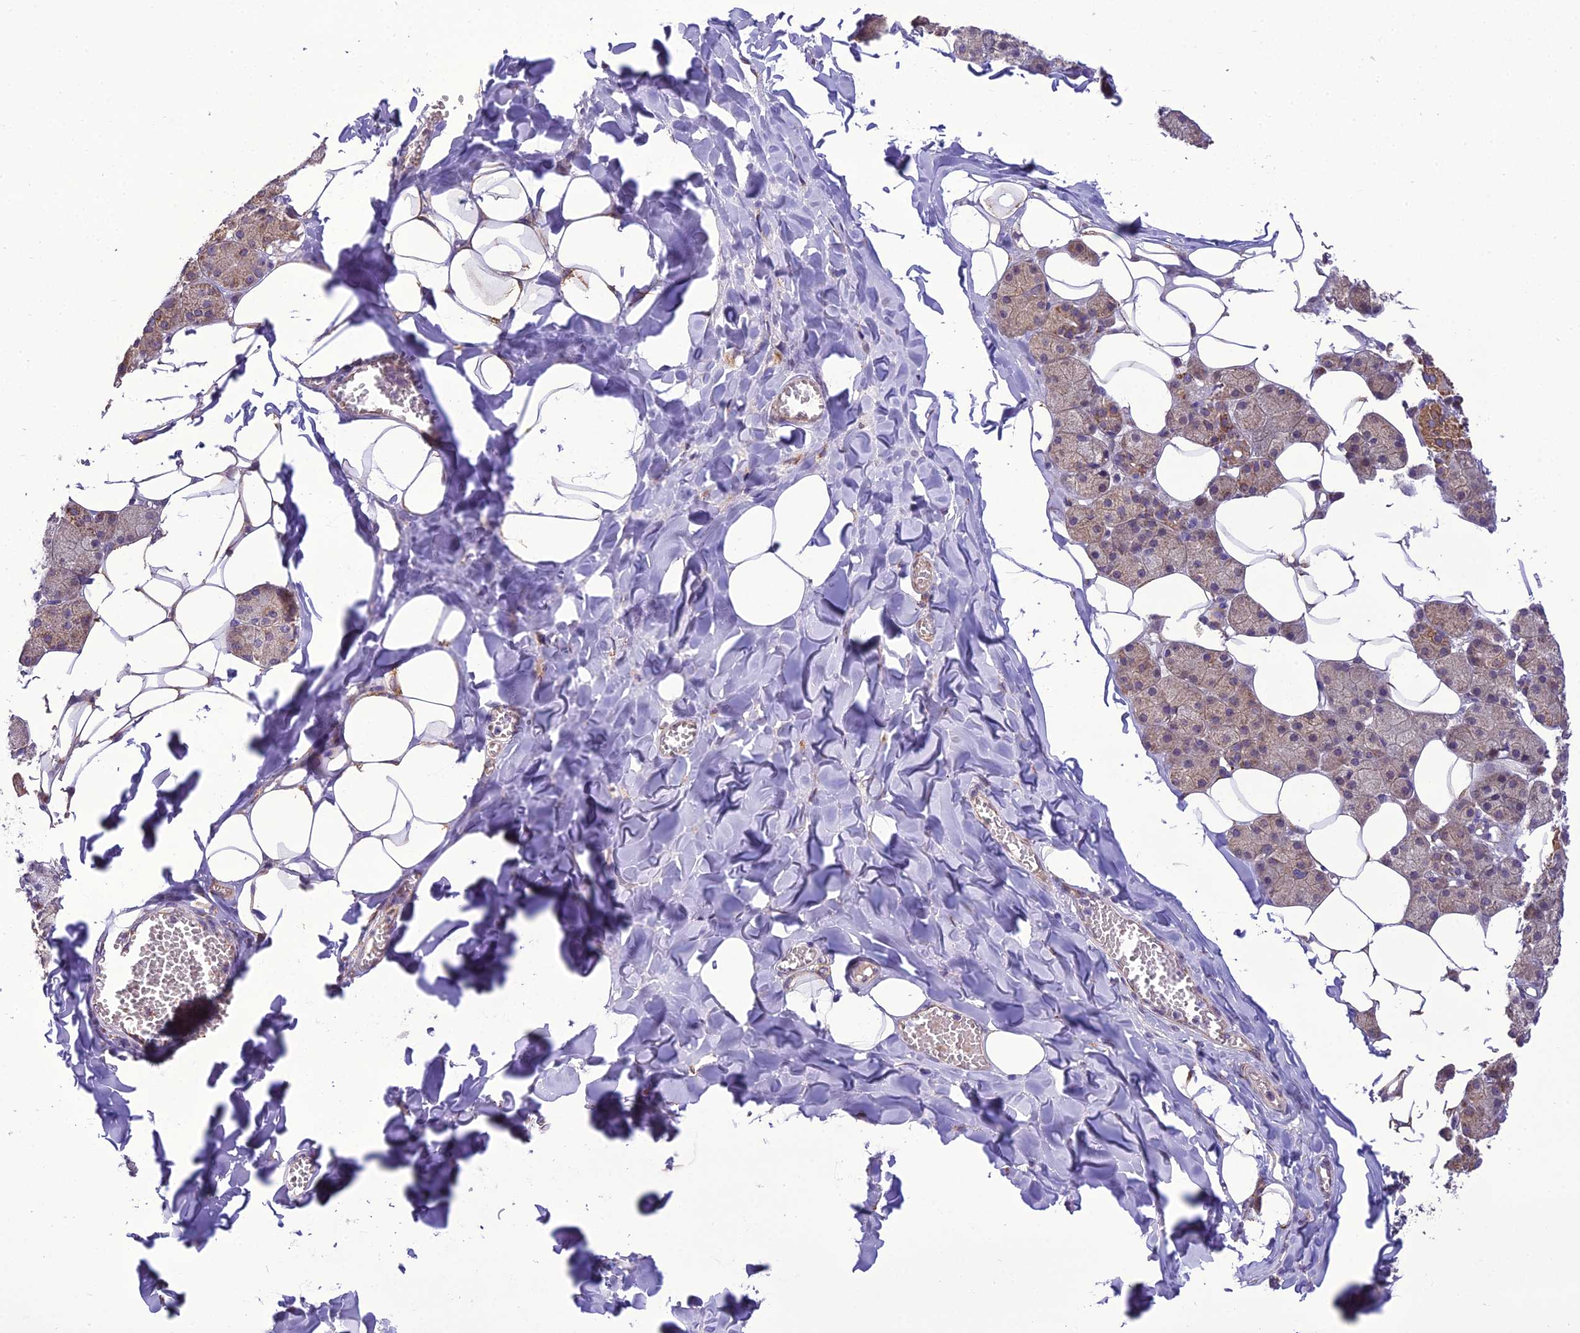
{"staining": {"intensity": "moderate", "quantity": "25%-75%", "location": "cytoplasmic/membranous"}, "tissue": "salivary gland", "cell_type": "Glandular cells", "image_type": "normal", "snomed": [{"axis": "morphology", "description": "Normal tissue, NOS"}, {"axis": "topography", "description": "Salivary gland"}], "caption": "IHC of unremarkable salivary gland reveals medium levels of moderate cytoplasmic/membranous staining in about 25%-75% of glandular cells.", "gene": "ENSG00000260272", "patient": {"sex": "female", "age": 33}}